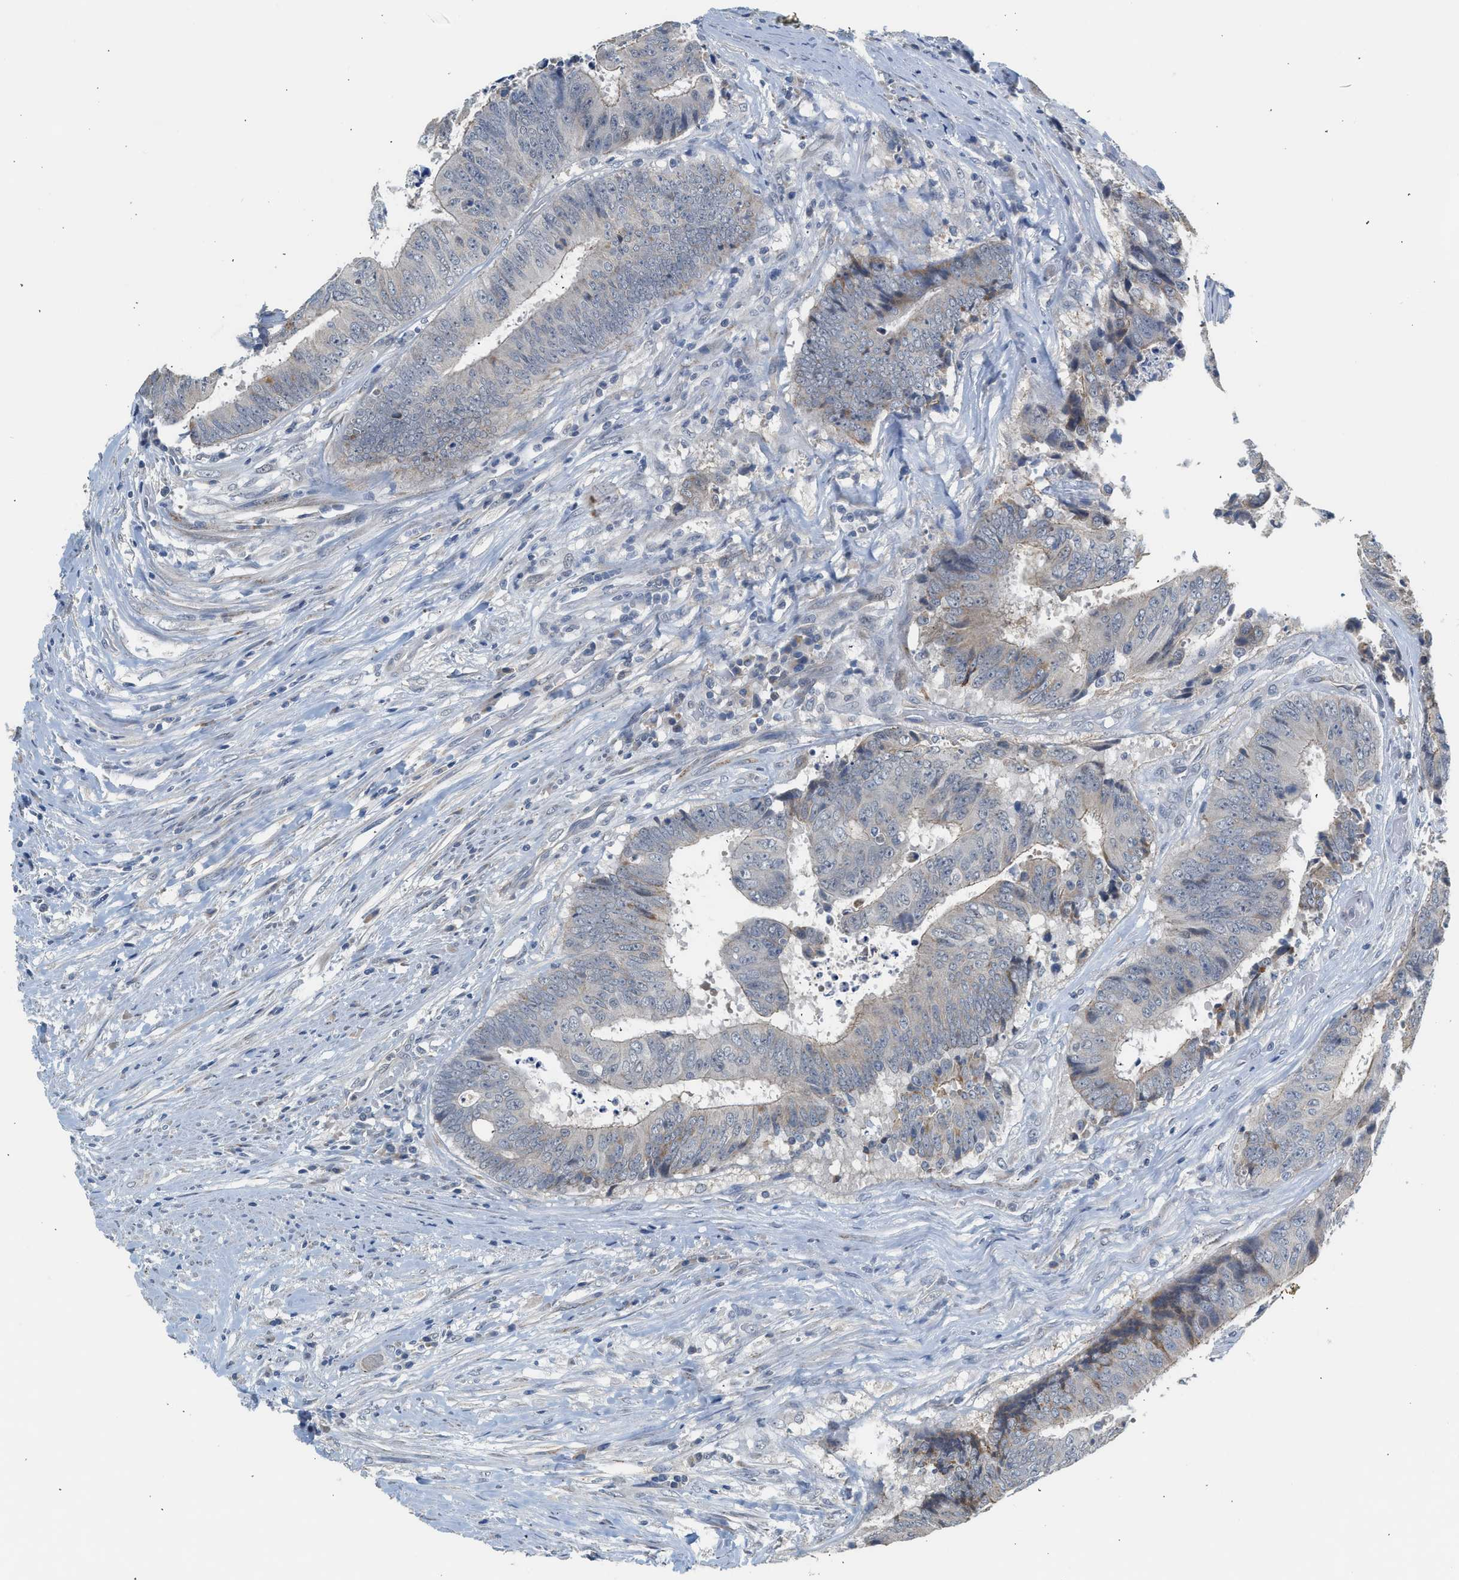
{"staining": {"intensity": "weak", "quantity": "<25%", "location": "cytoplasmic/membranous"}, "tissue": "colorectal cancer", "cell_type": "Tumor cells", "image_type": "cancer", "snomed": [{"axis": "morphology", "description": "Adenocarcinoma, NOS"}, {"axis": "topography", "description": "Rectum"}], "caption": "Adenocarcinoma (colorectal) stained for a protein using IHC exhibits no staining tumor cells.", "gene": "CSF3R", "patient": {"sex": "male", "age": 72}}